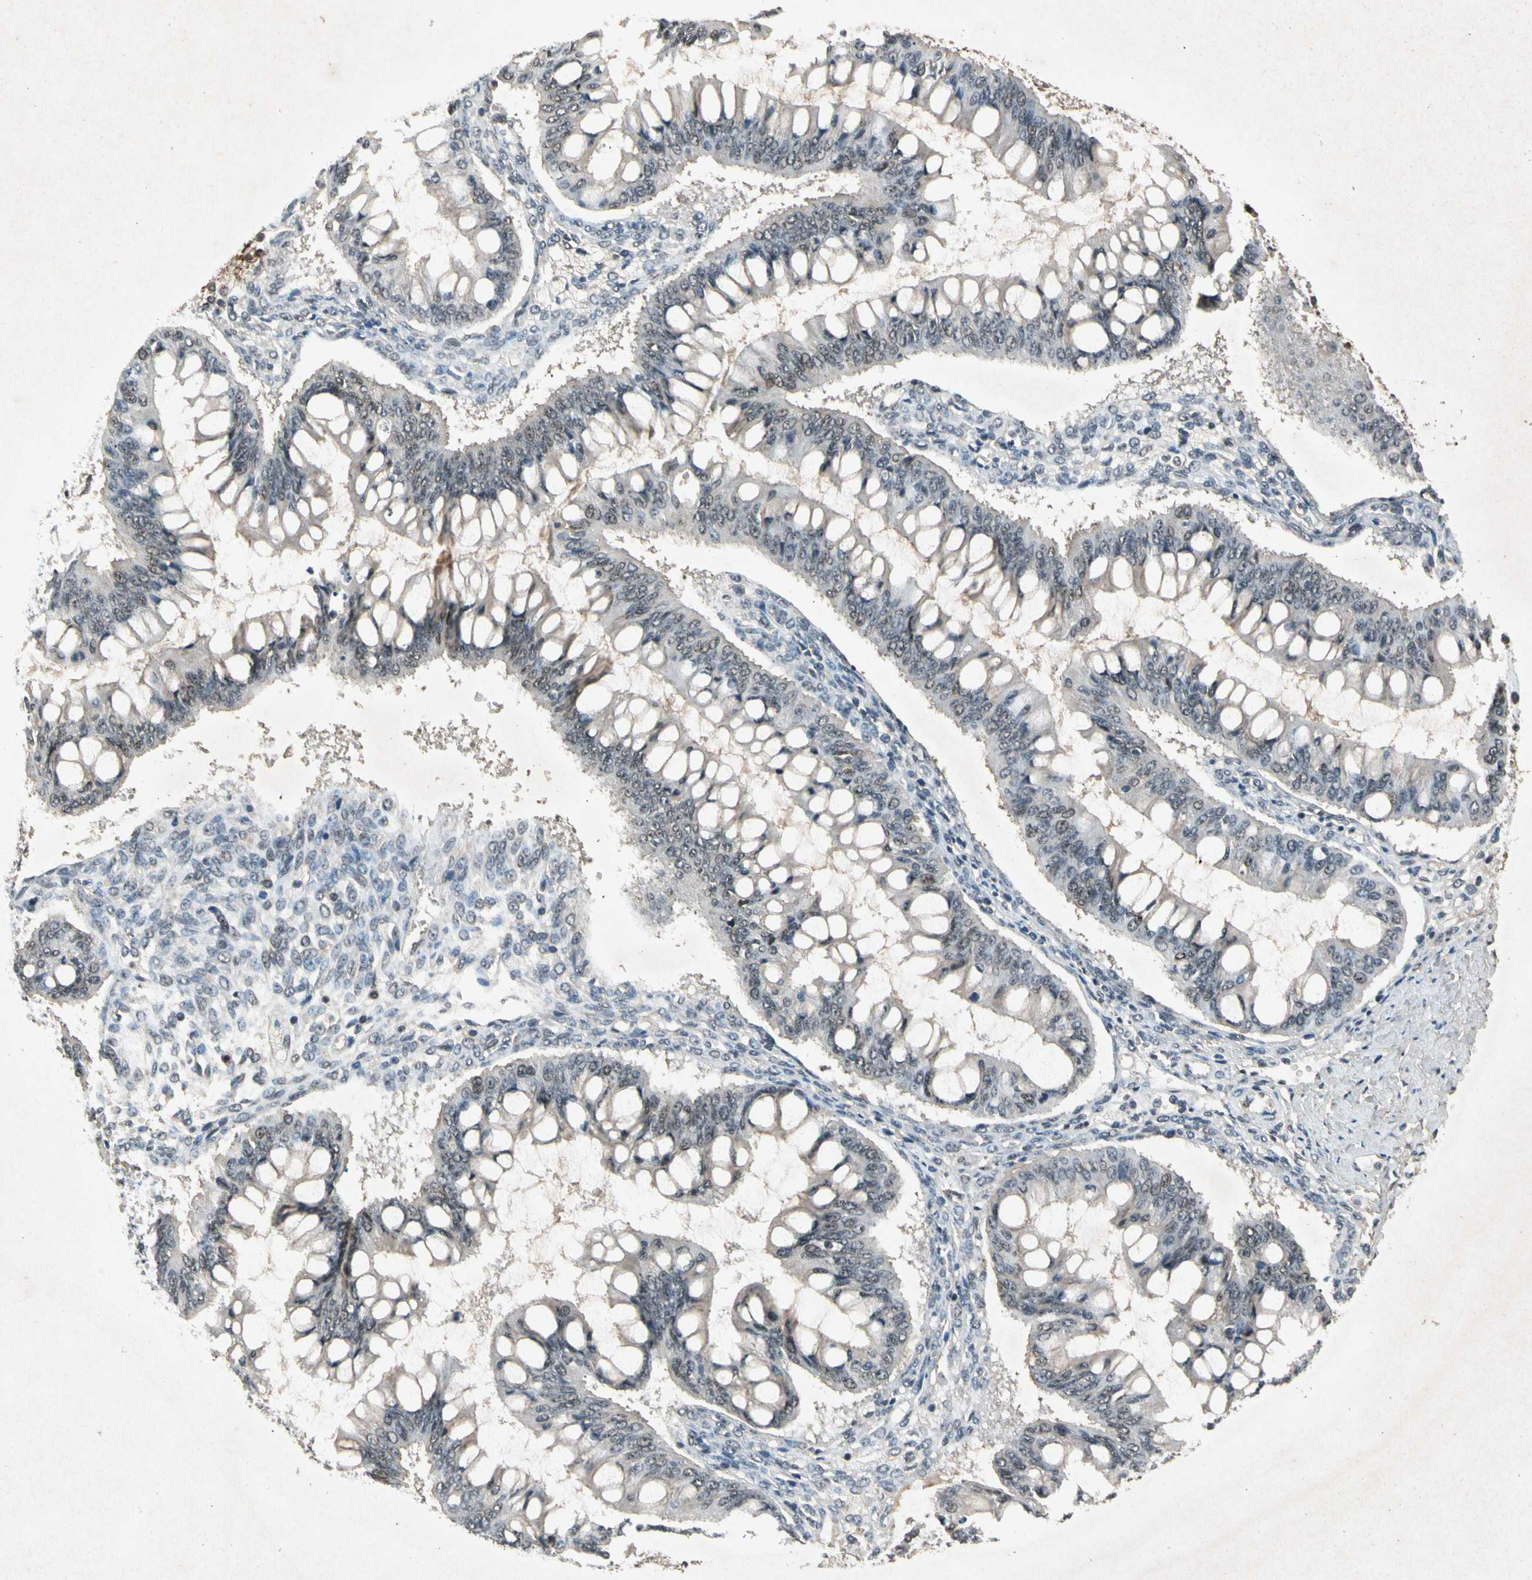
{"staining": {"intensity": "weak", "quantity": "25%-75%", "location": "nuclear"}, "tissue": "ovarian cancer", "cell_type": "Tumor cells", "image_type": "cancer", "snomed": [{"axis": "morphology", "description": "Cystadenocarcinoma, mucinous, NOS"}, {"axis": "topography", "description": "Ovary"}], "caption": "Ovarian mucinous cystadenocarcinoma was stained to show a protein in brown. There is low levels of weak nuclear expression in approximately 25%-75% of tumor cells. Using DAB (3,3'-diaminobenzidine) (brown) and hematoxylin (blue) stains, captured at high magnification using brightfield microscopy.", "gene": "PML", "patient": {"sex": "female", "age": 73}}